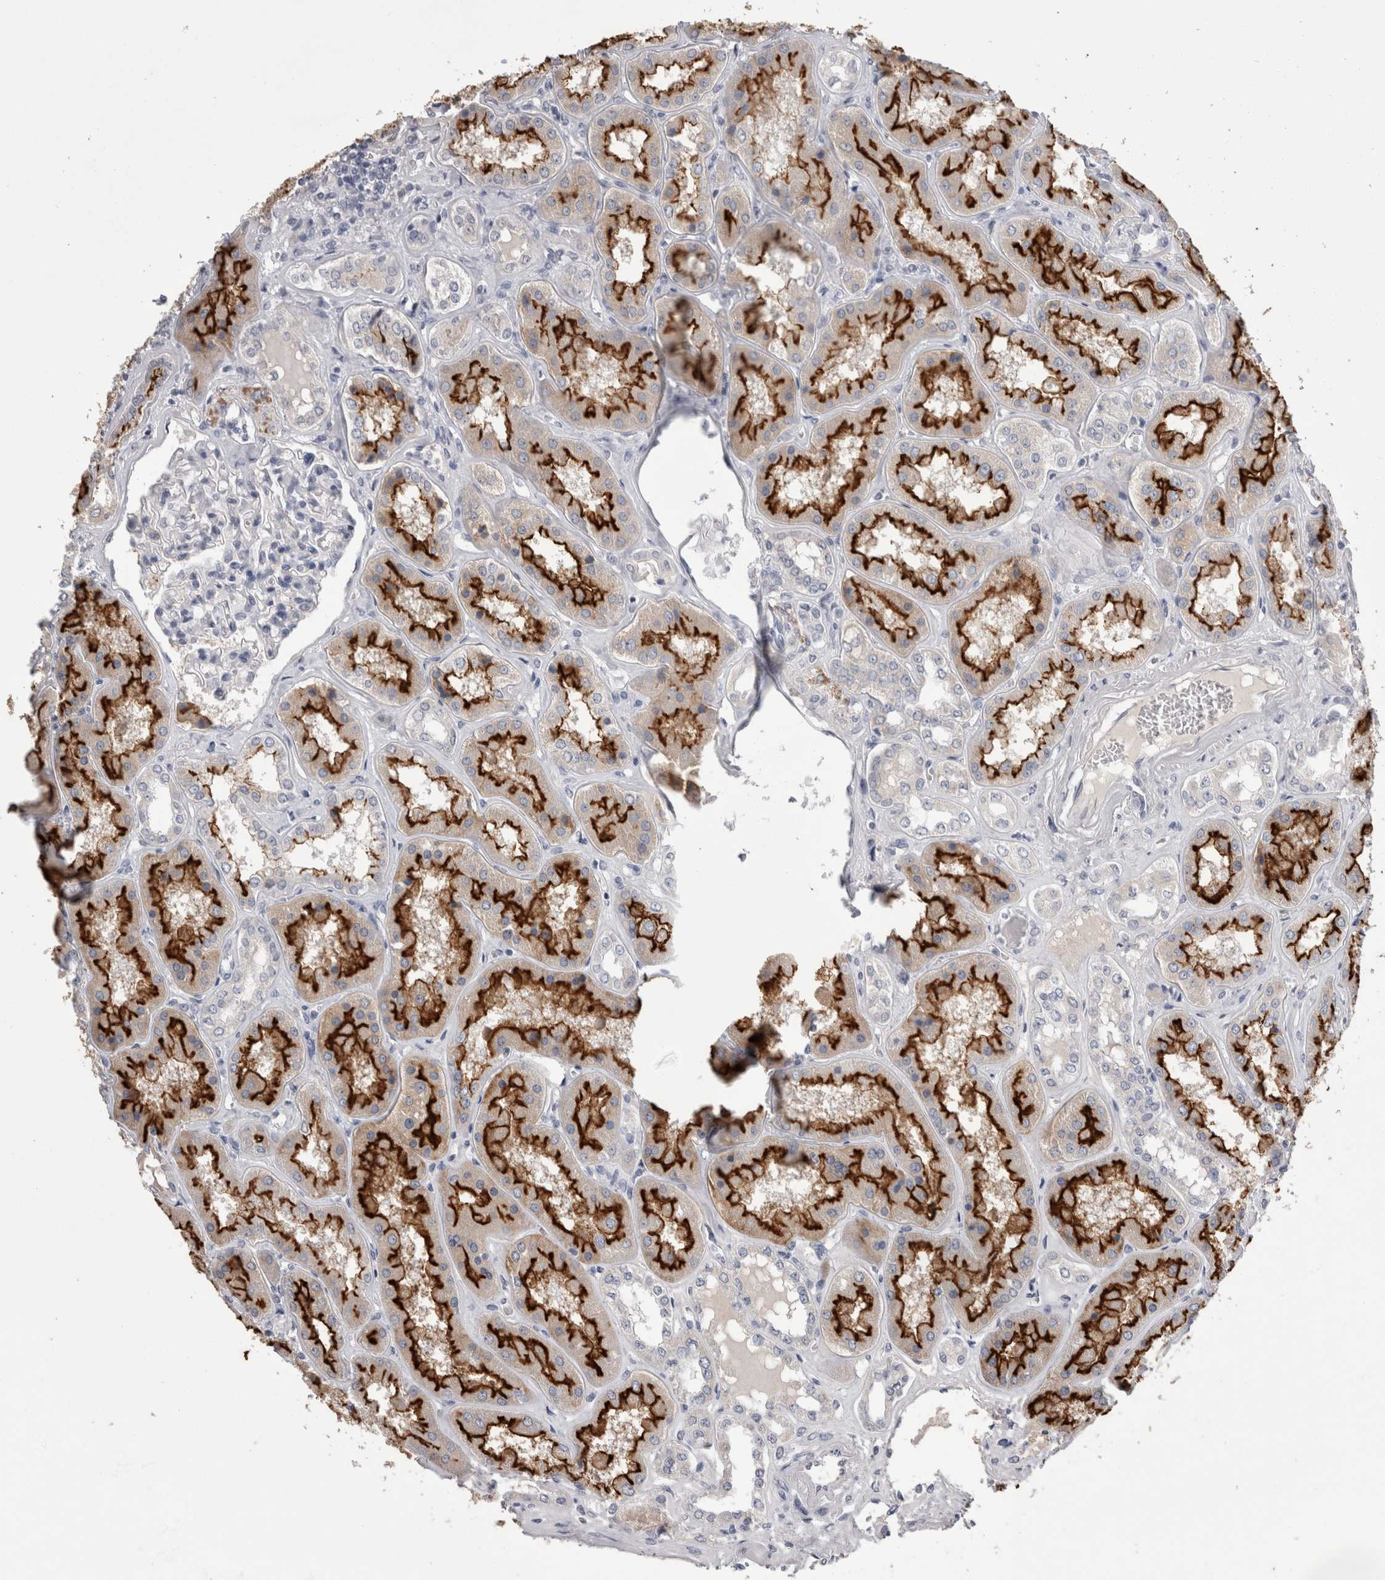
{"staining": {"intensity": "negative", "quantity": "none", "location": "none"}, "tissue": "kidney", "cell_type": "Cells in glomeruli", "image_type": "normal", "snomed": [{"axis": "morphology", "description": "Normal tissue, NOS"}, {"axis": "topography", "description": "Kidney"}], "caption": "DAB (3,3'-diaminobenzidine) immunohistochemical staining of normal human kidney shows no significant positivity in cells in glomeruli.", "gene": "CDHR5", "patient": {"sex": "female", "age": 56}}